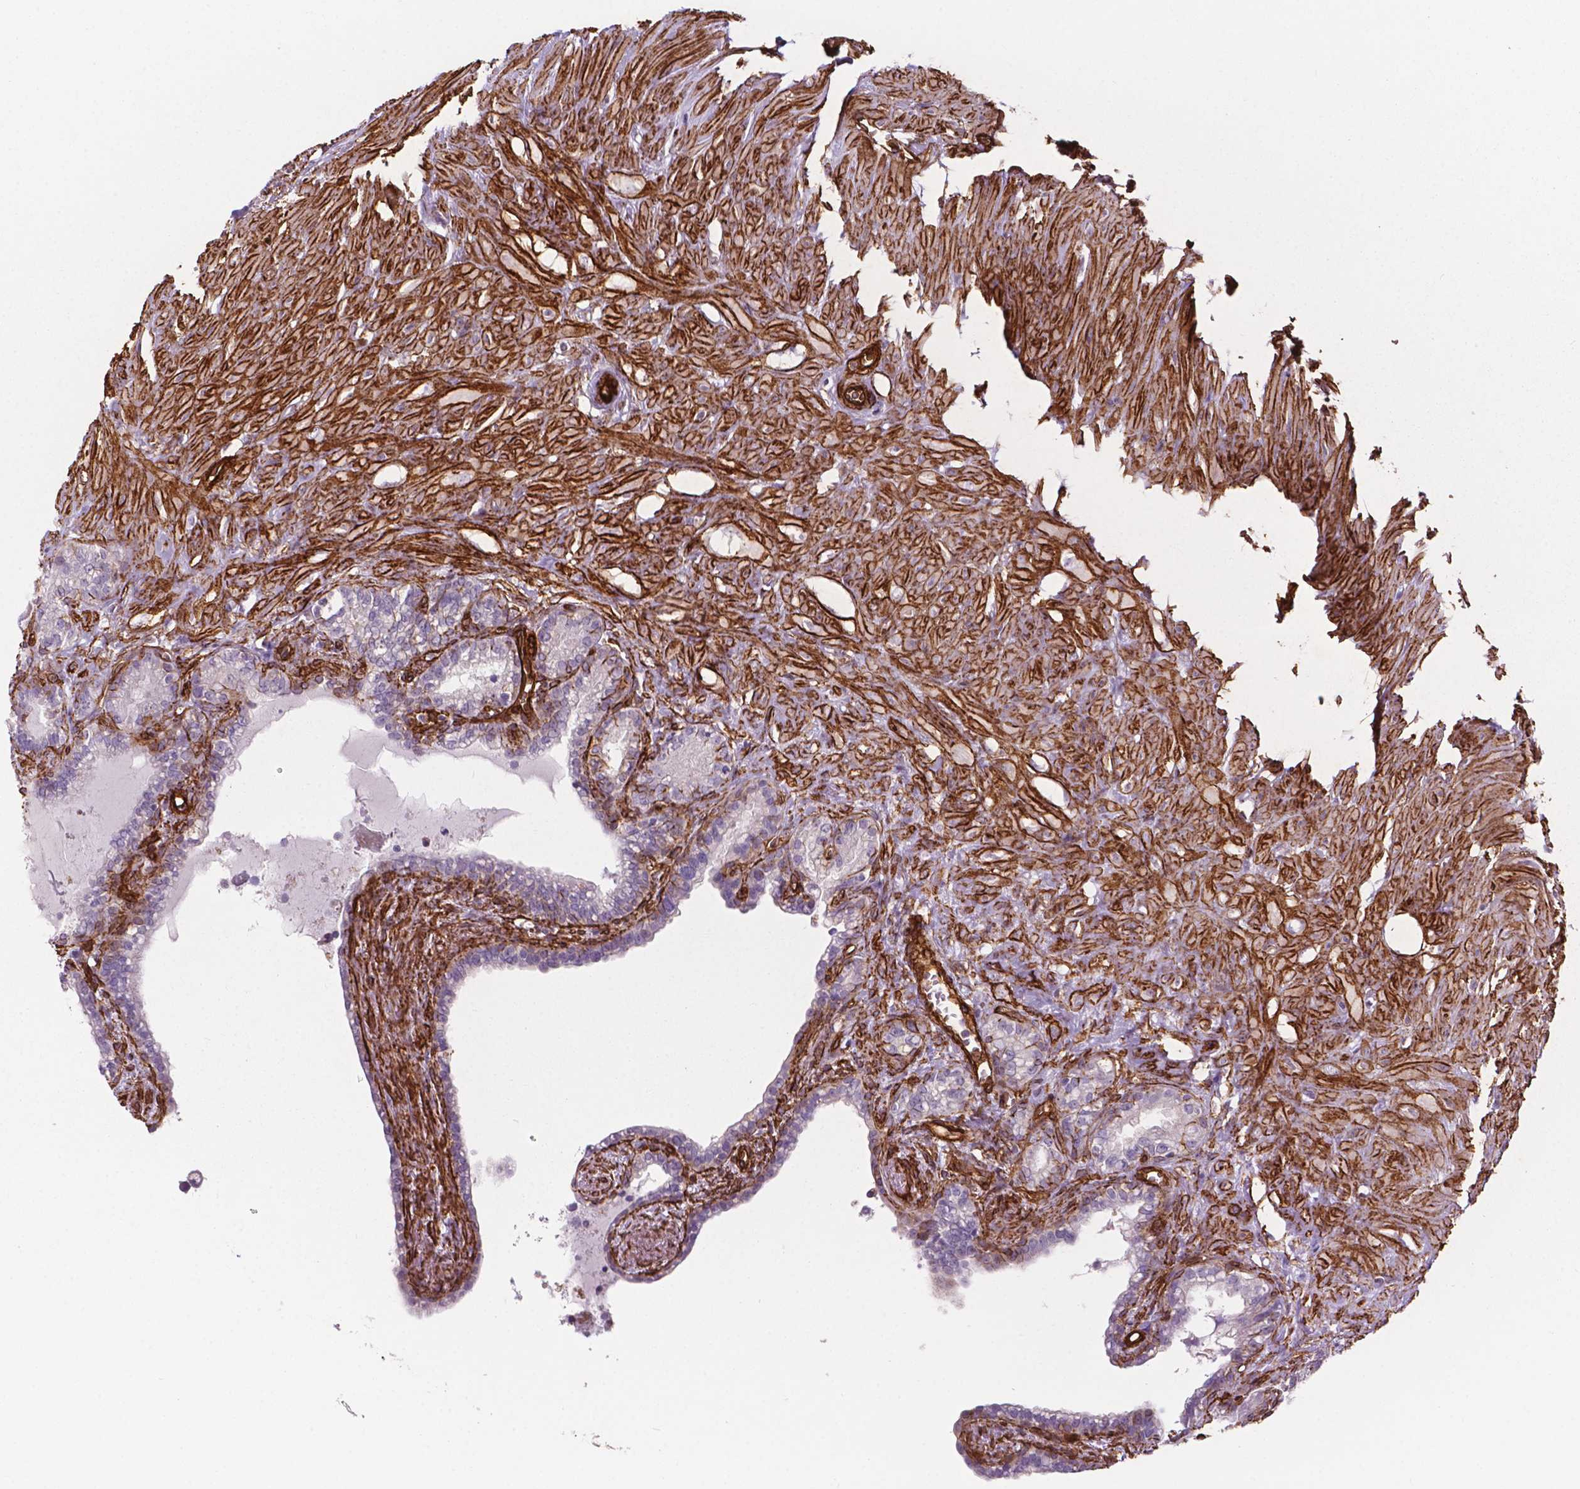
{"staining": {"intensity": "negative", "quantity": "none", "location": "none"}, "tissue": "seminal vesicle", "cell_type": "Glandular cells", "image_type": "normal", "snomed": [{"axis": "morphology", "description": "Normal tissue, NOS"}, {"axis": "morphology", "description": "Urothelial carcinoma, NOS"}, {"axis": "topography", "description": "Urinary bladder"}, {"axis": "topography", "description": "Seminal veicle"}], "caption": "Normal seminal vesicle was stained to show a protein in brown. There is no significant positivity in glandular cells.", "gene": "EGFL8", "patient": {"sex": "male", "age": 76}}